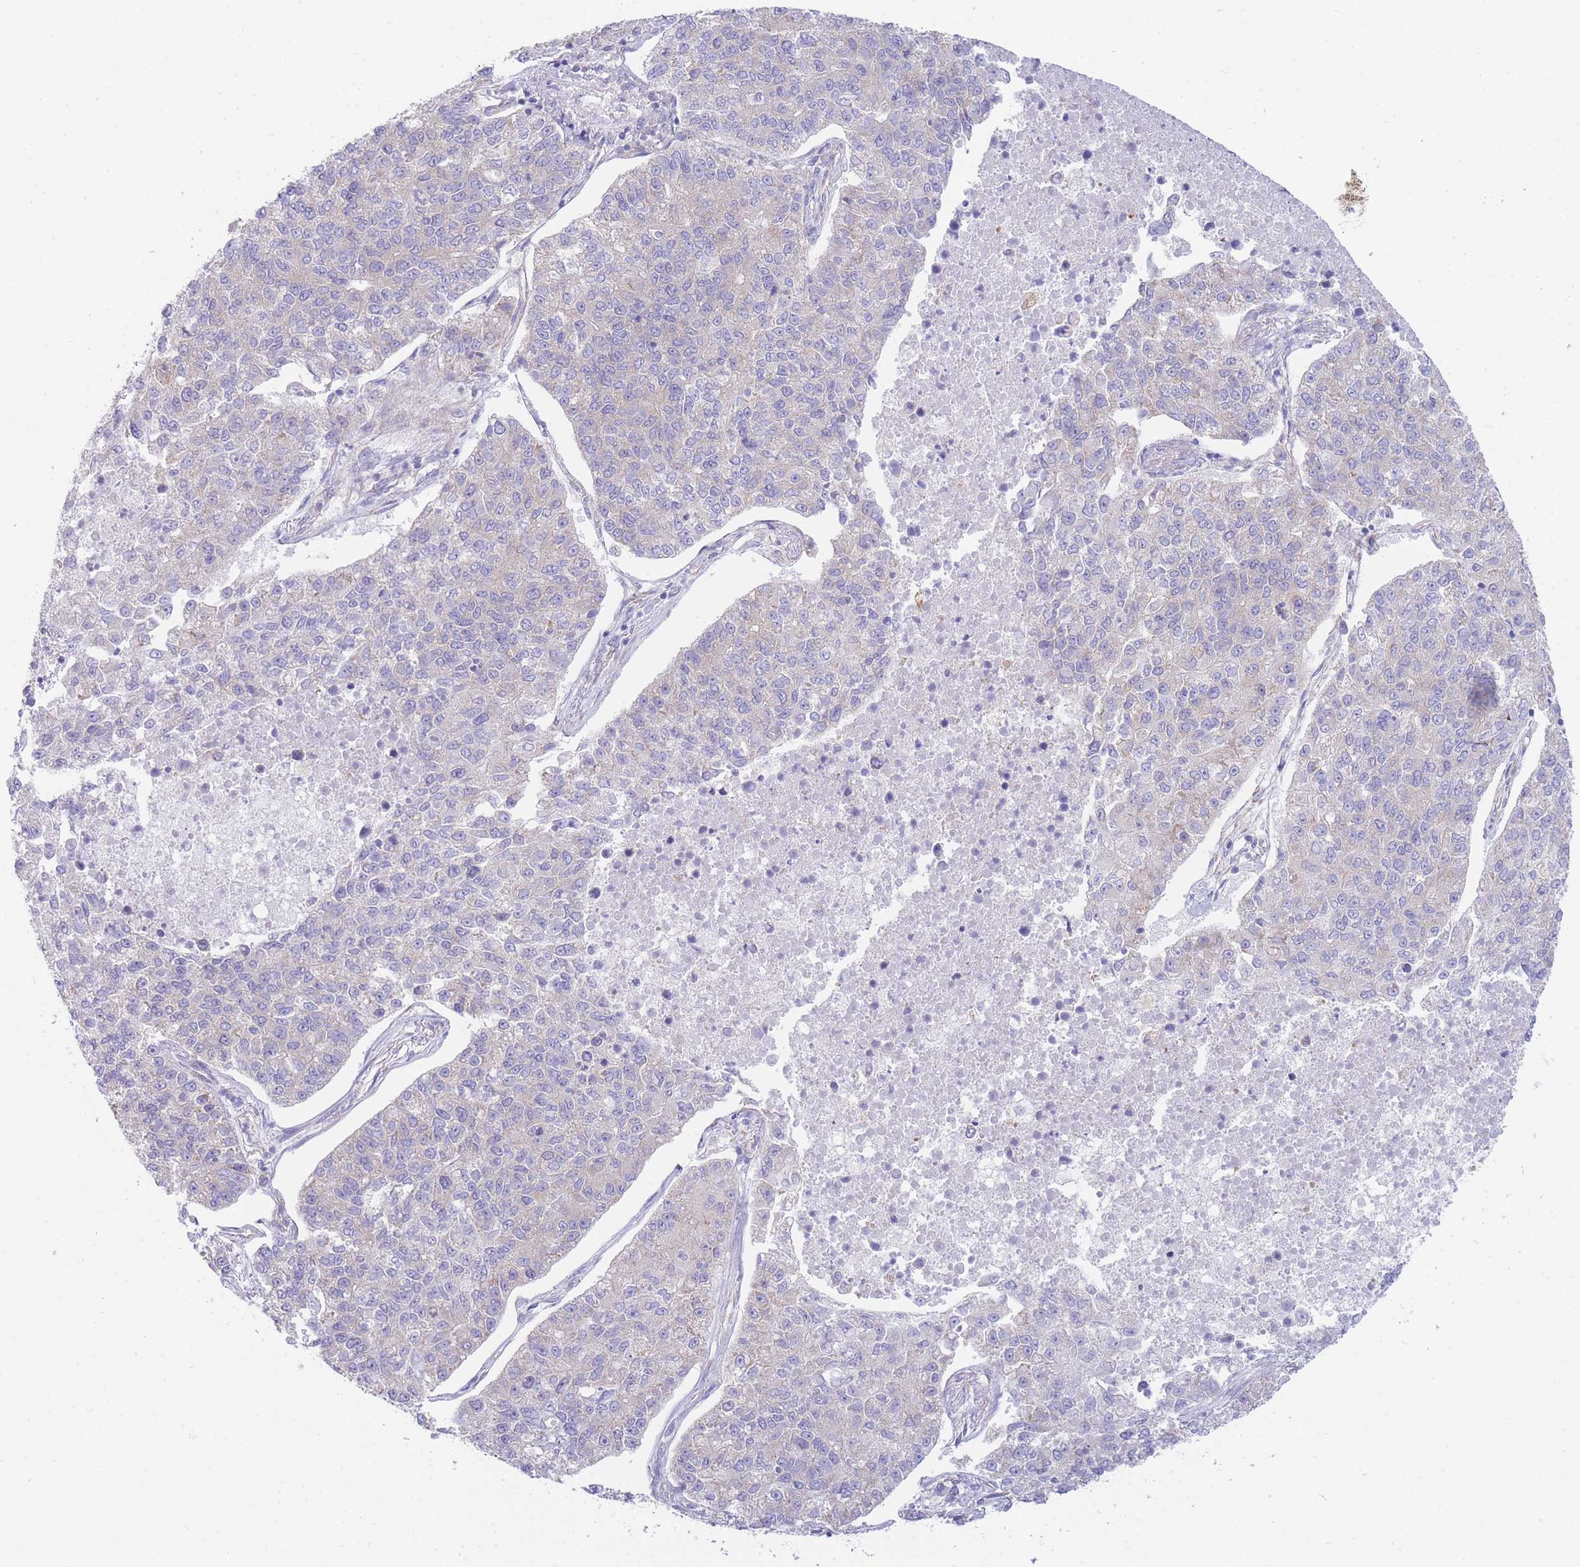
{"staining": {"intensity": "negative", "quantity": "none", "location": "none"}, "tissue": "lung cancer", "cell_type": "Tumor cells", "image_type": "cancer", "snomed": [{"axis": "morphology", "description": "Adenocarcinoma, NOS"}, {"axis": "topography", "description": "Lung"}], "caption": "A high-resolution image shows IHC staining of lung cancer (adenocarcinoma), which displays no significant staining in tumor cells.", "gene": "SH2B2", "patient": {"sex": "male", "age": 49}}